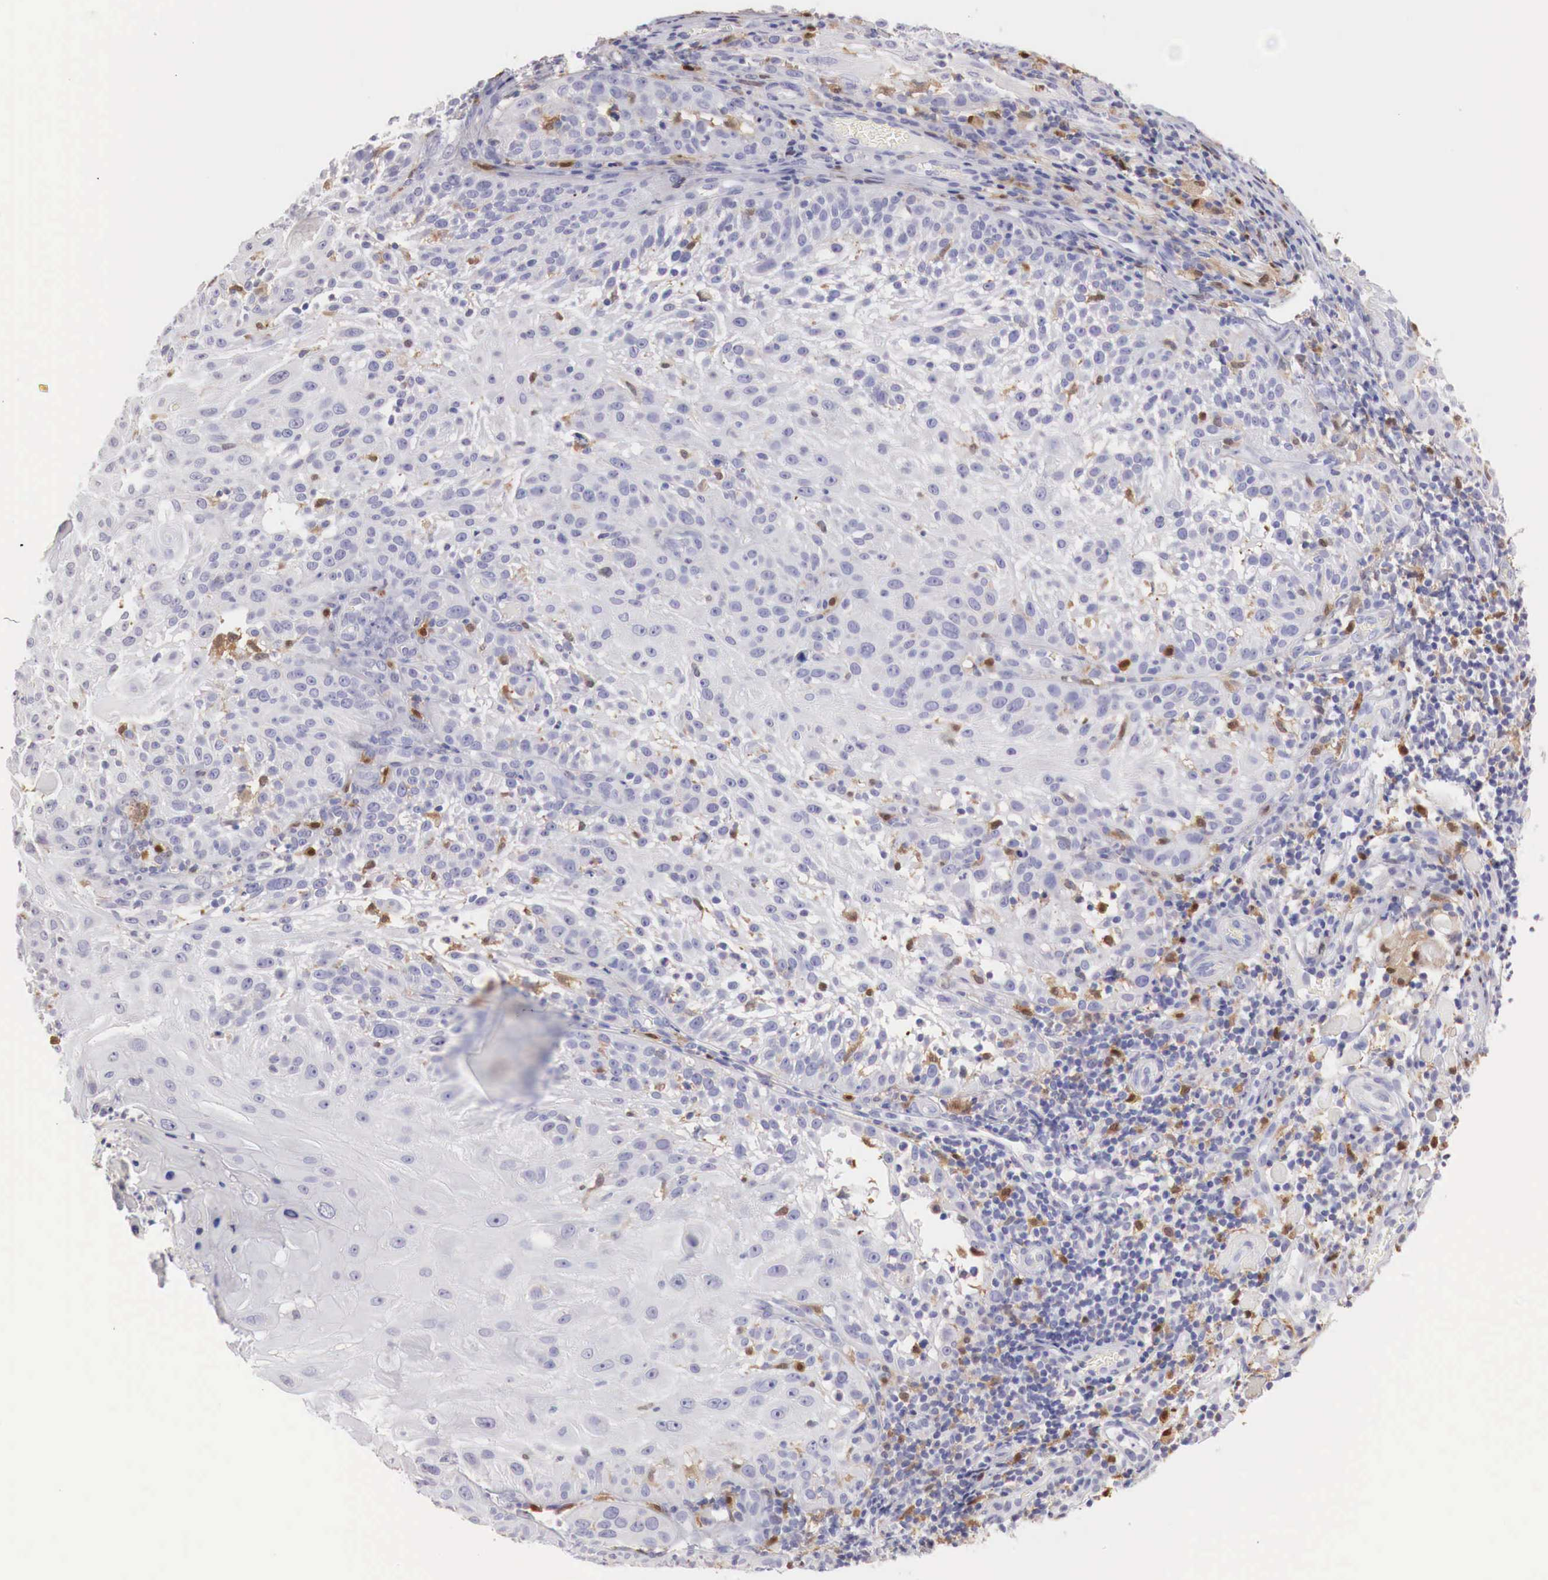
{"staining": {"intensity": "negative", "quantity": "none", "location": "none"}, "tissue": "skin cancer", "cell_type": "Tumor cells", "image_type": "cancer", "snomed": [{"axis": "morphology", "description": "Squamous cell carcinoma, NOS"}, {"axis": "topography", "description": "Skin"}], "caption": "High magnification brightfield microscopy of squamous cell carcinoma (skin) stained with DAB (brown) and counterstained with hematoxylin (blue): tumor cells show no significant positivity.", "gene": "RENBP", "patient": {"sex": "female", "age": 89}}